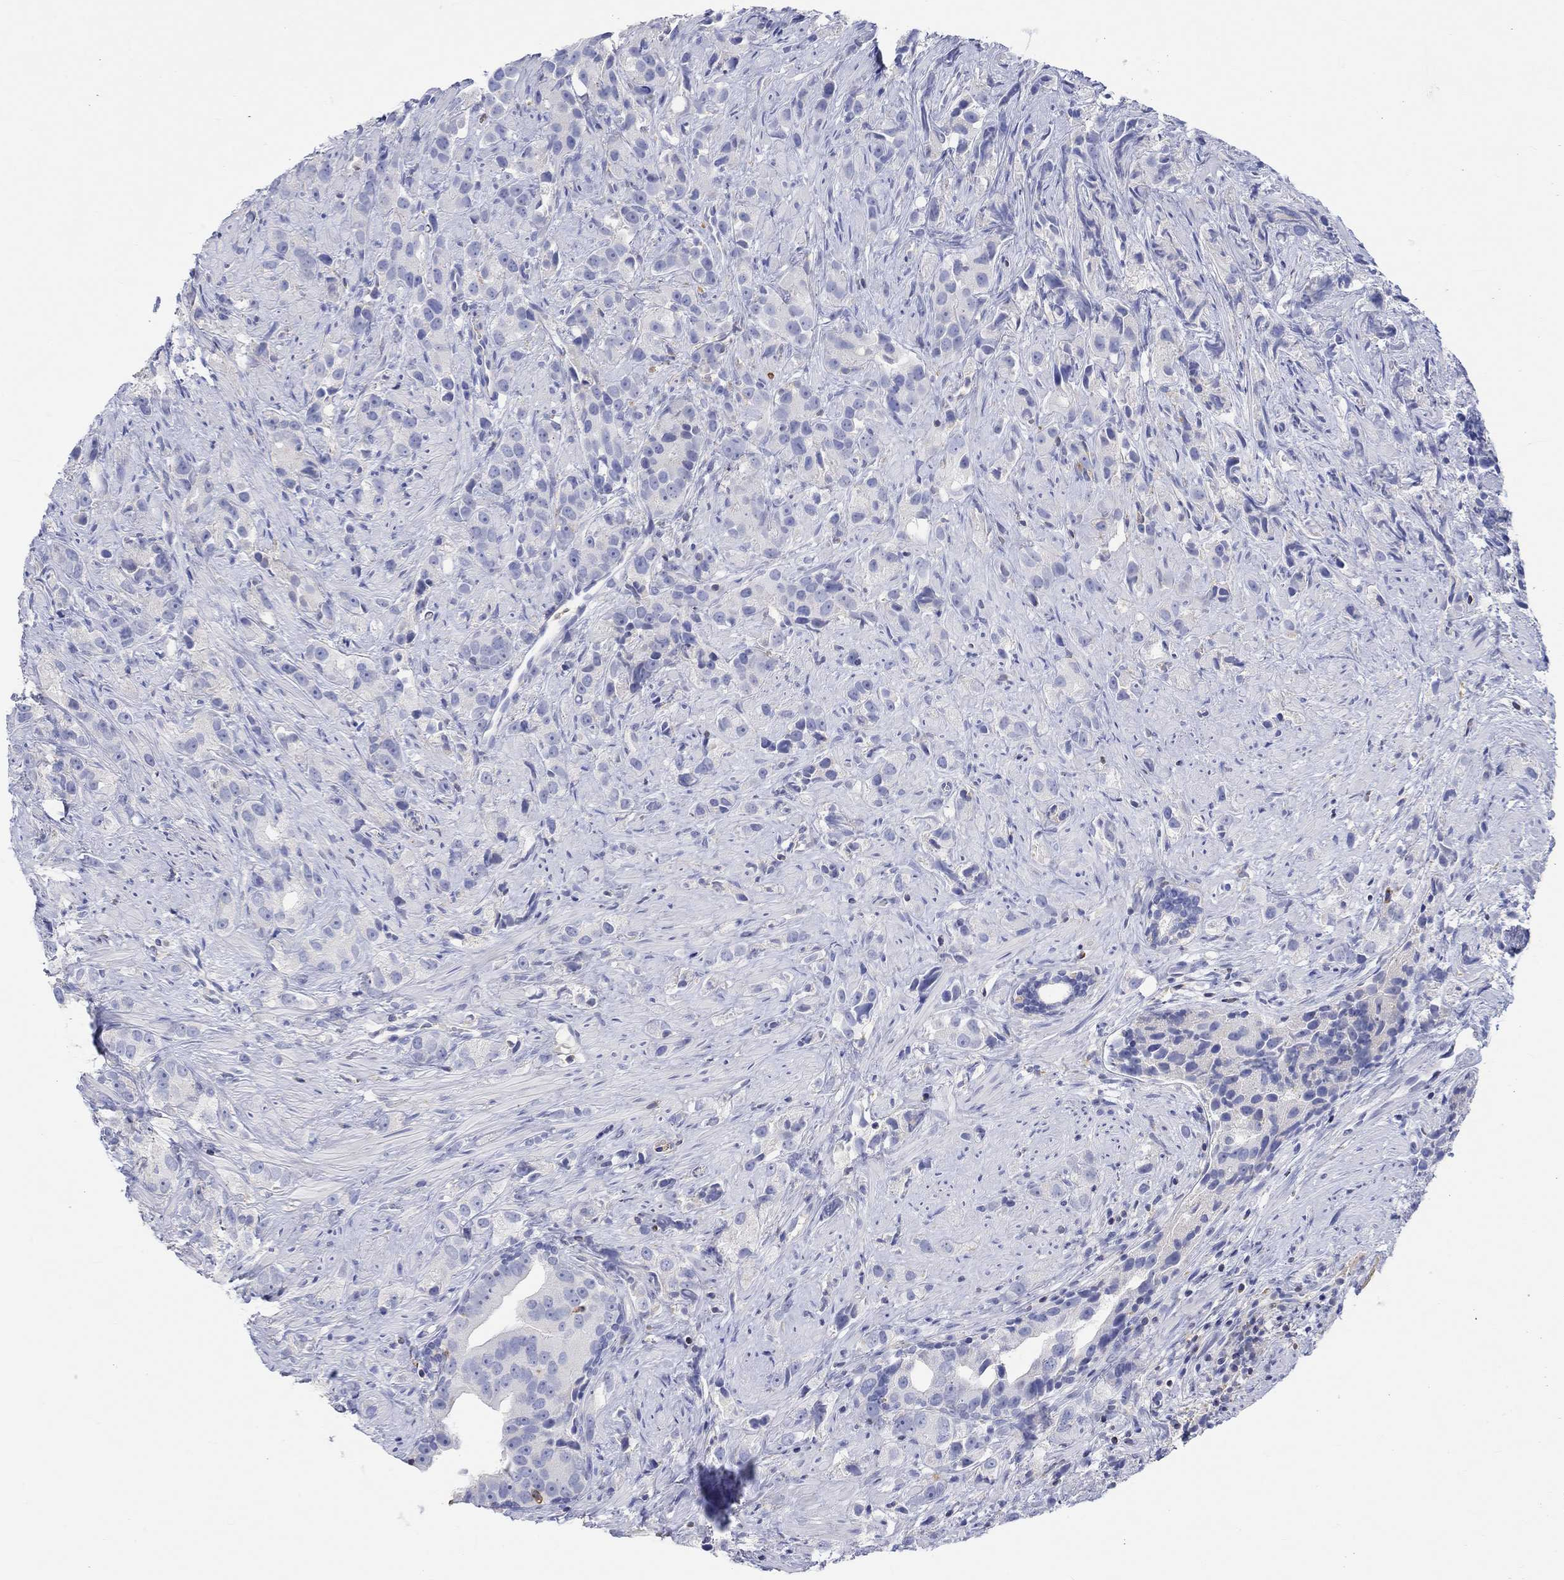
{"staining": {"intensity": "negative", "quantity": "none", "location": "none"}, "tissue": "prostate cancer", "cell_type": "Tumor cells", "image_type": "cancer", "snomed": [{"axis": "morphology", "description": "Adenocarcinoma, High grade"}, {"axis": "topography", "description": "Prostate"}], "caption": "The immunohistochemistry (IHC) image has no significant expression in tumor cells of prostate cancer (adenocarcinoma (high-grade)) tissue.", "gene": "GCM1", "patient": {"sex": "male", "age": 90}}